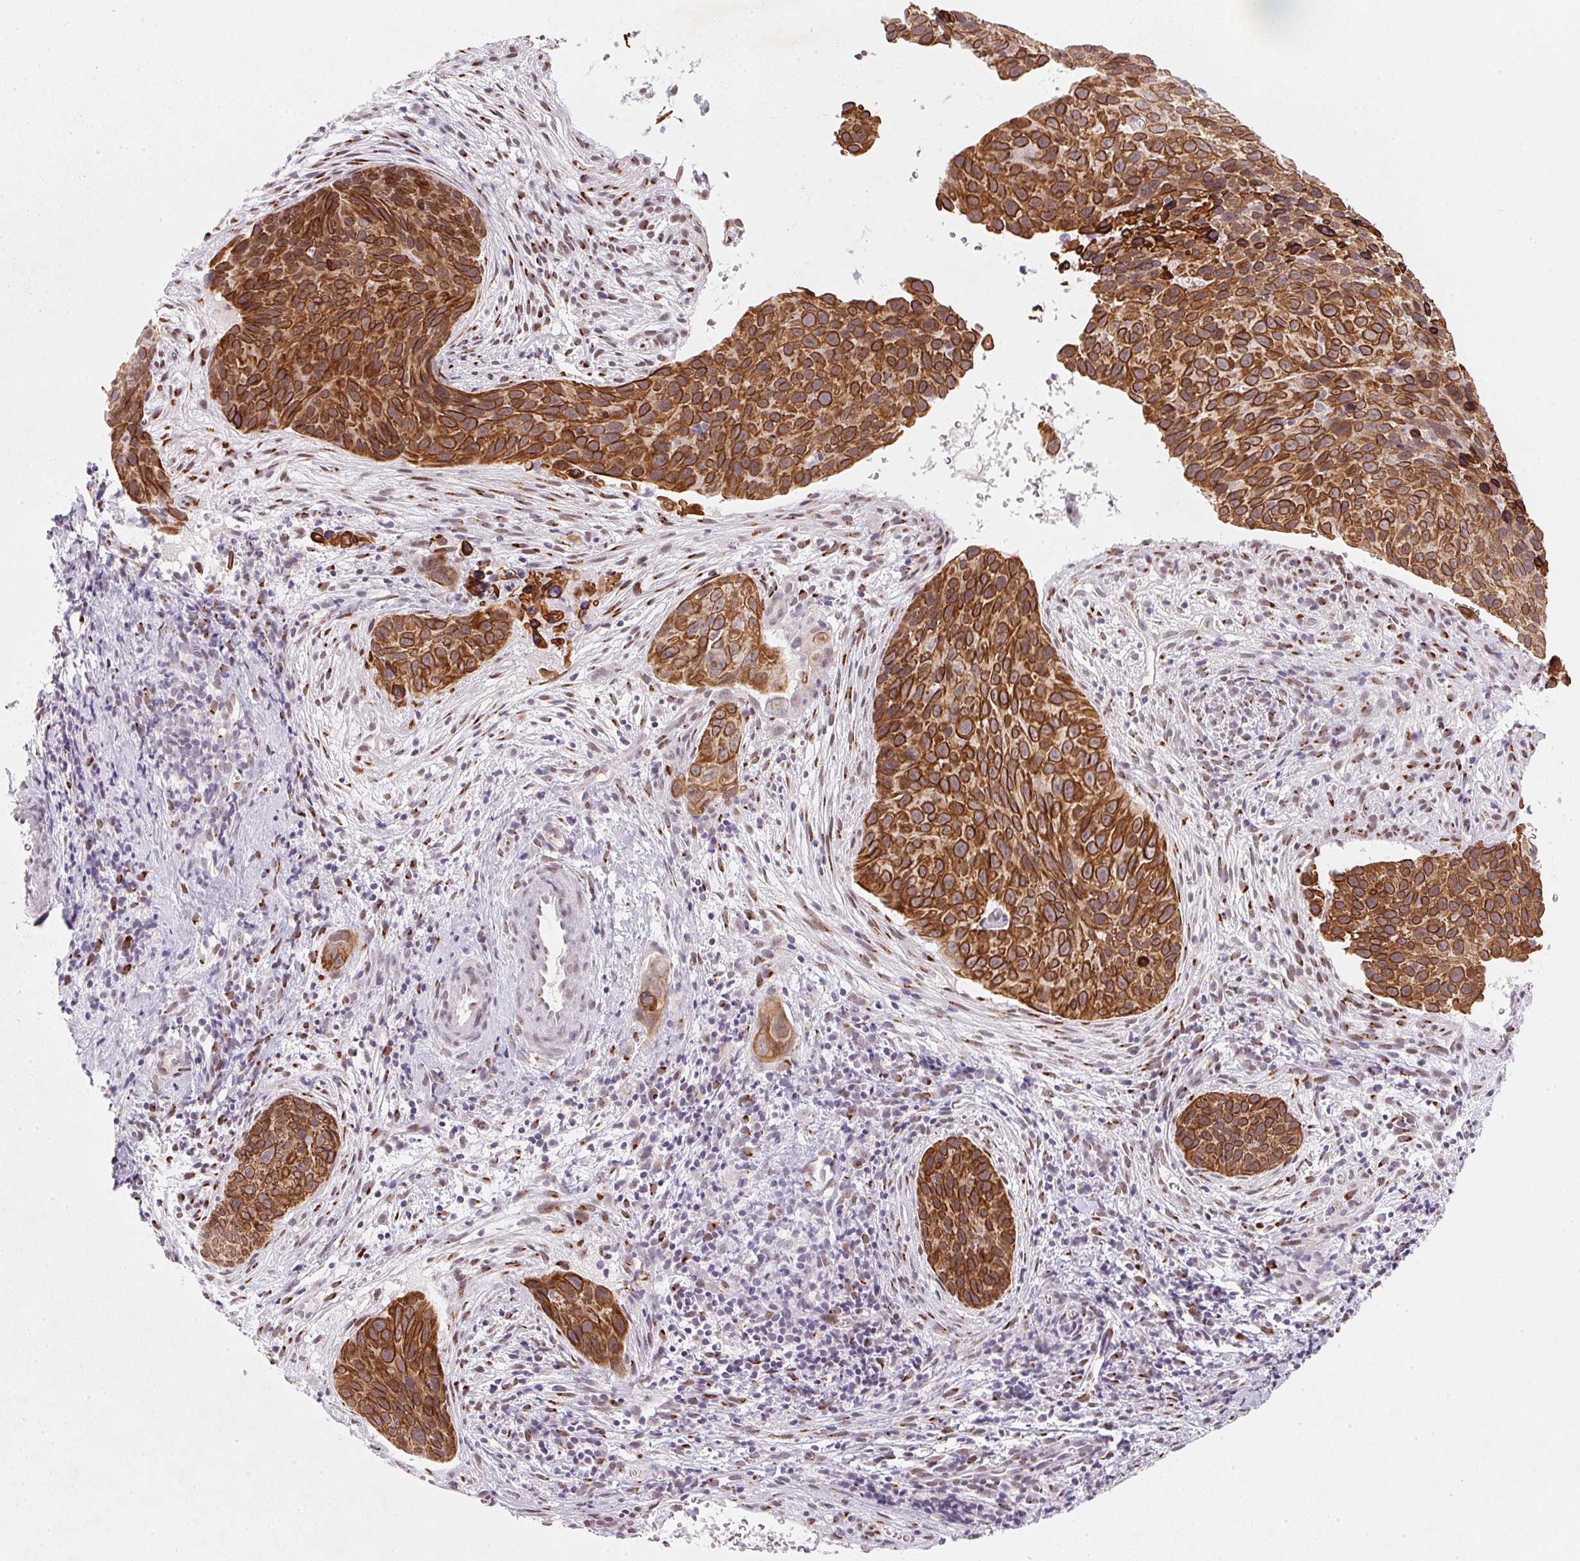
{"staining": {"intensity": "strong", "quantity": ">75%", "location": "cytoplasmic/membranous"}, "tissue": "cervical cancer", "cell_type": "Tumor cells", "image_type": "cancer", "snomed": [{"axis": "morphology", "description": "Squamous cell carcinoma, NOS"}, {"axis": "topography", "description": "Cervix"}], "caption": "An image showing strong cytoplasmic/membranous expression in approximately >75% of tumor cells in cervical squamous cell carcinoma, as visualized by brown immunohistochemical staining.", "gene": "RAB22A", "patient": {"sex": "female", "age": 35}}